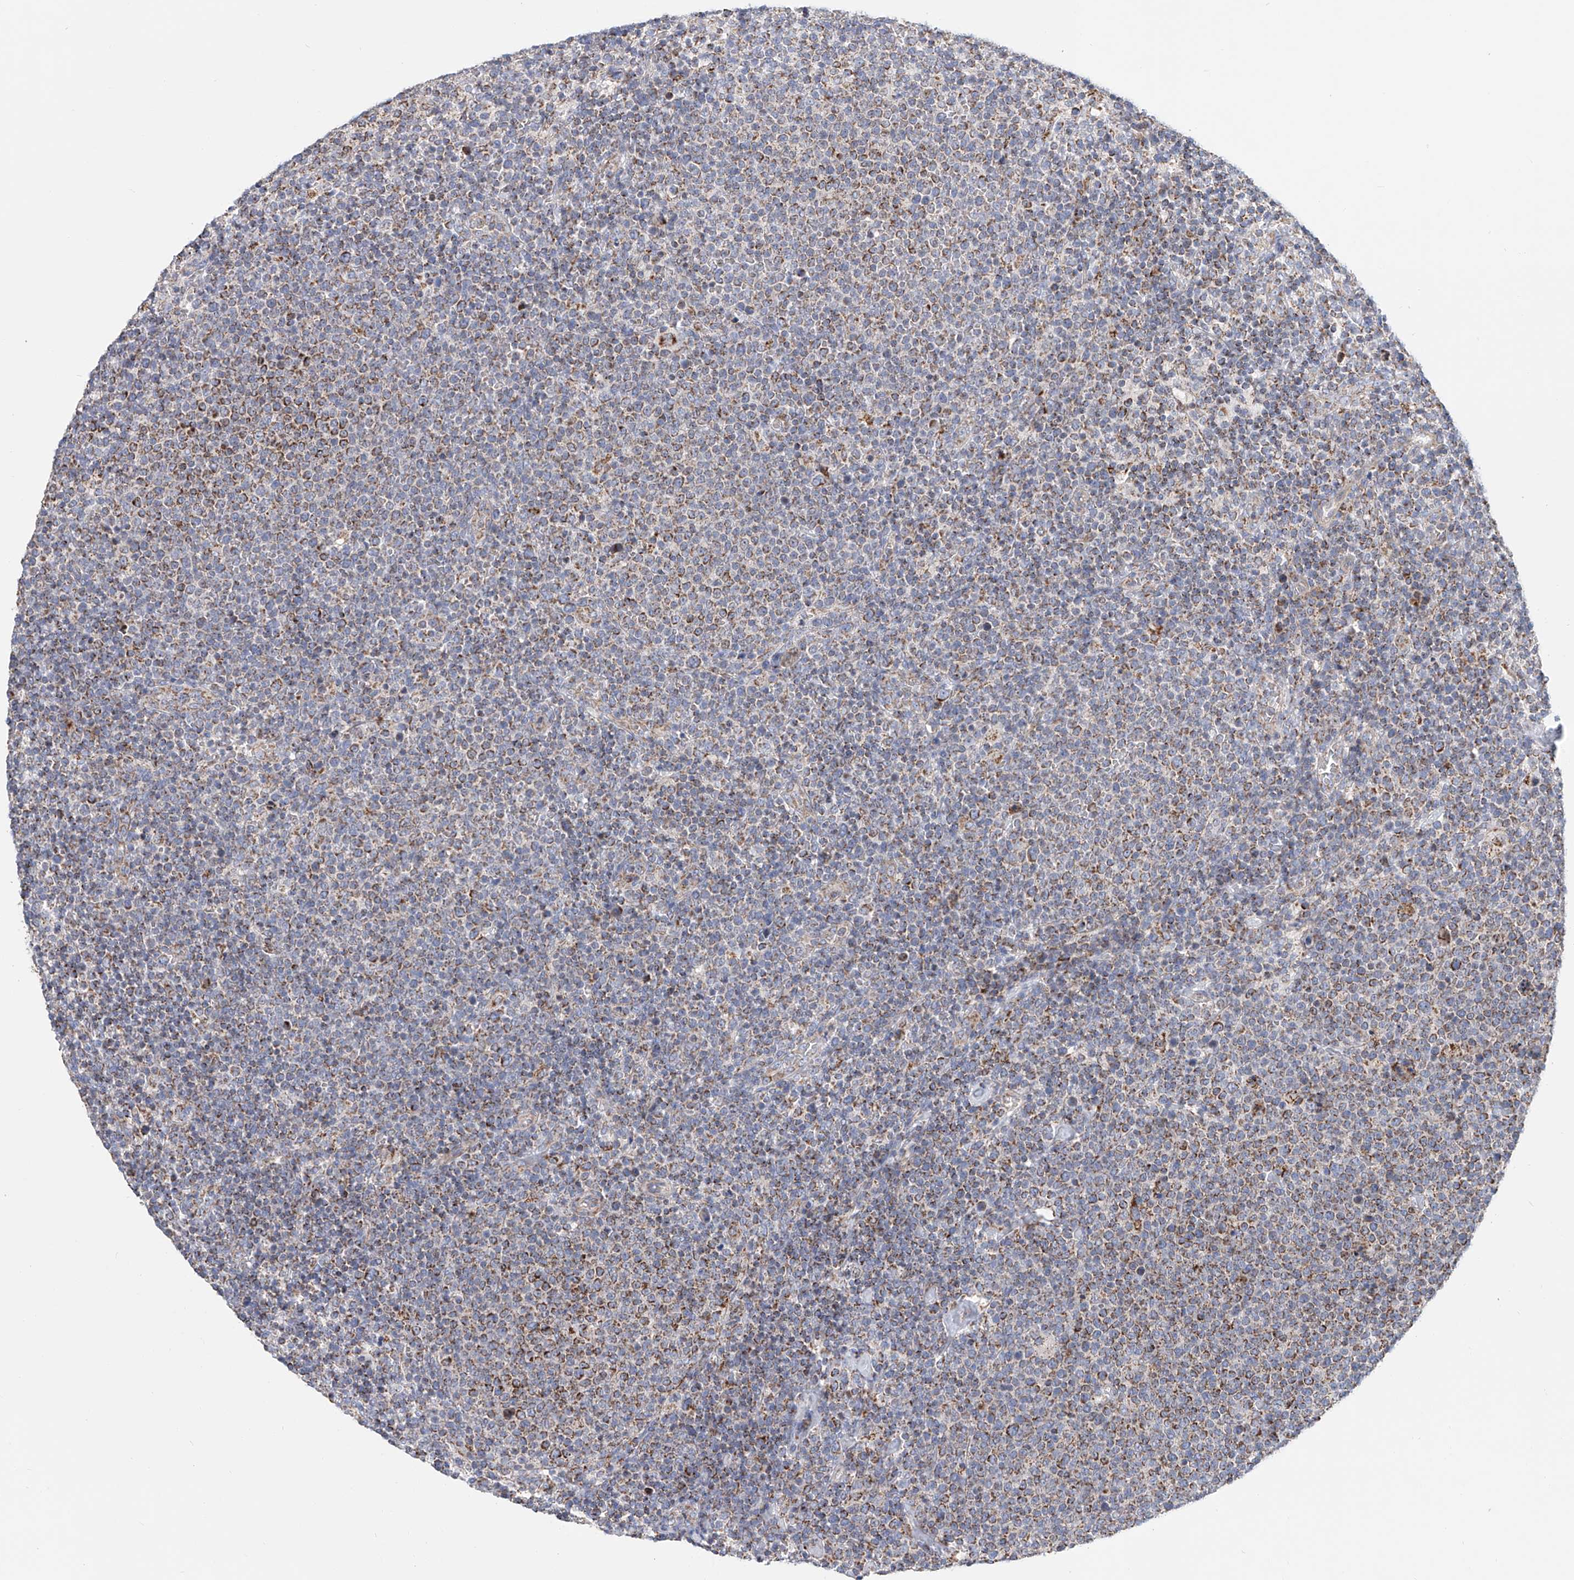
{"staining": {"intensity": "moderate", "quantity": "25%-75%", "location": "cytoplasmic/membranous"}, "tissue": "lymphoma", "cell_type": "Tumor cells", "image_type": "cancer", "snomed": [{"axis": "morphology", "description": "Malignant lymphoma, non-Hodgkin's type, High grade"}, {"axis": "topography", "description": "Lymph node"}], "caption": "DAB immunohistochemical staining of human high-grade malignant lymphoma, non-Hodgkin's type displays moderate cytoplasmic/membranous protein staining in approximately 25%-75% of tumor cells. Using DAB (3,3'-diaminobenzidine) (brown) and hematoxylin (blue) stains, captured at high magnification using brightfield microscopy.", "gene": "MCL1", "patient": {"sex": "male", "age": 61}}